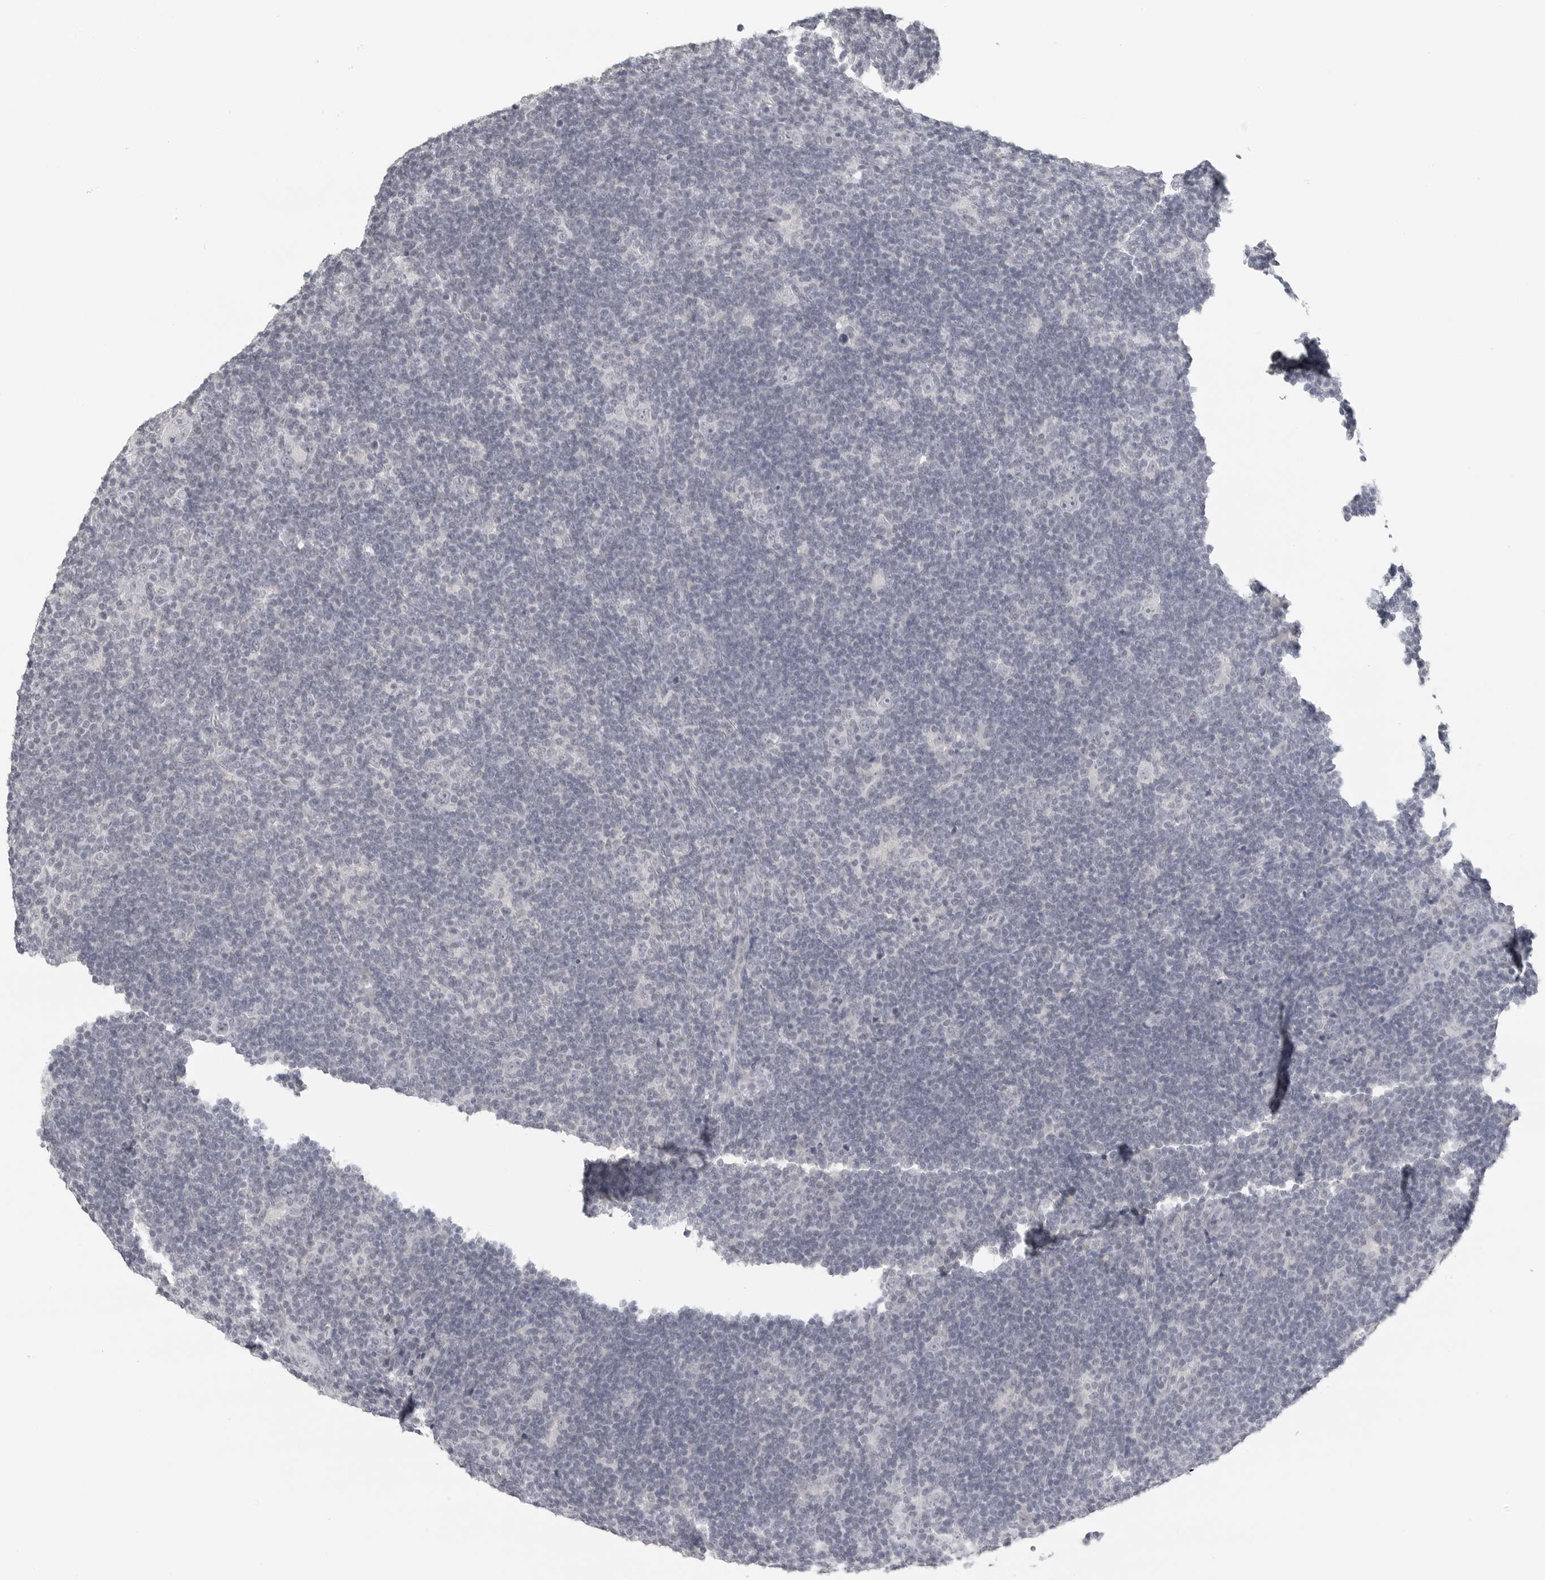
{"staining": {"intensity": "negative", "quantity": "none", "location": "none"}, "tissue": "lymphoma", "cell_type": "Tumor cells", "image_type": "cancer", "snomed": [{"axis": "morphology", "description": "Hodgkin's disease, NOS"}, {"axis": "topography", "description": "Lymph node"}], "caption": "This is an immunohistochemistry (IHC) histopathology image of lymphoma. There is no staining in tumor cells.", "gene": "BPIFA1", "patient": {"sex": "female", "age": 57}}